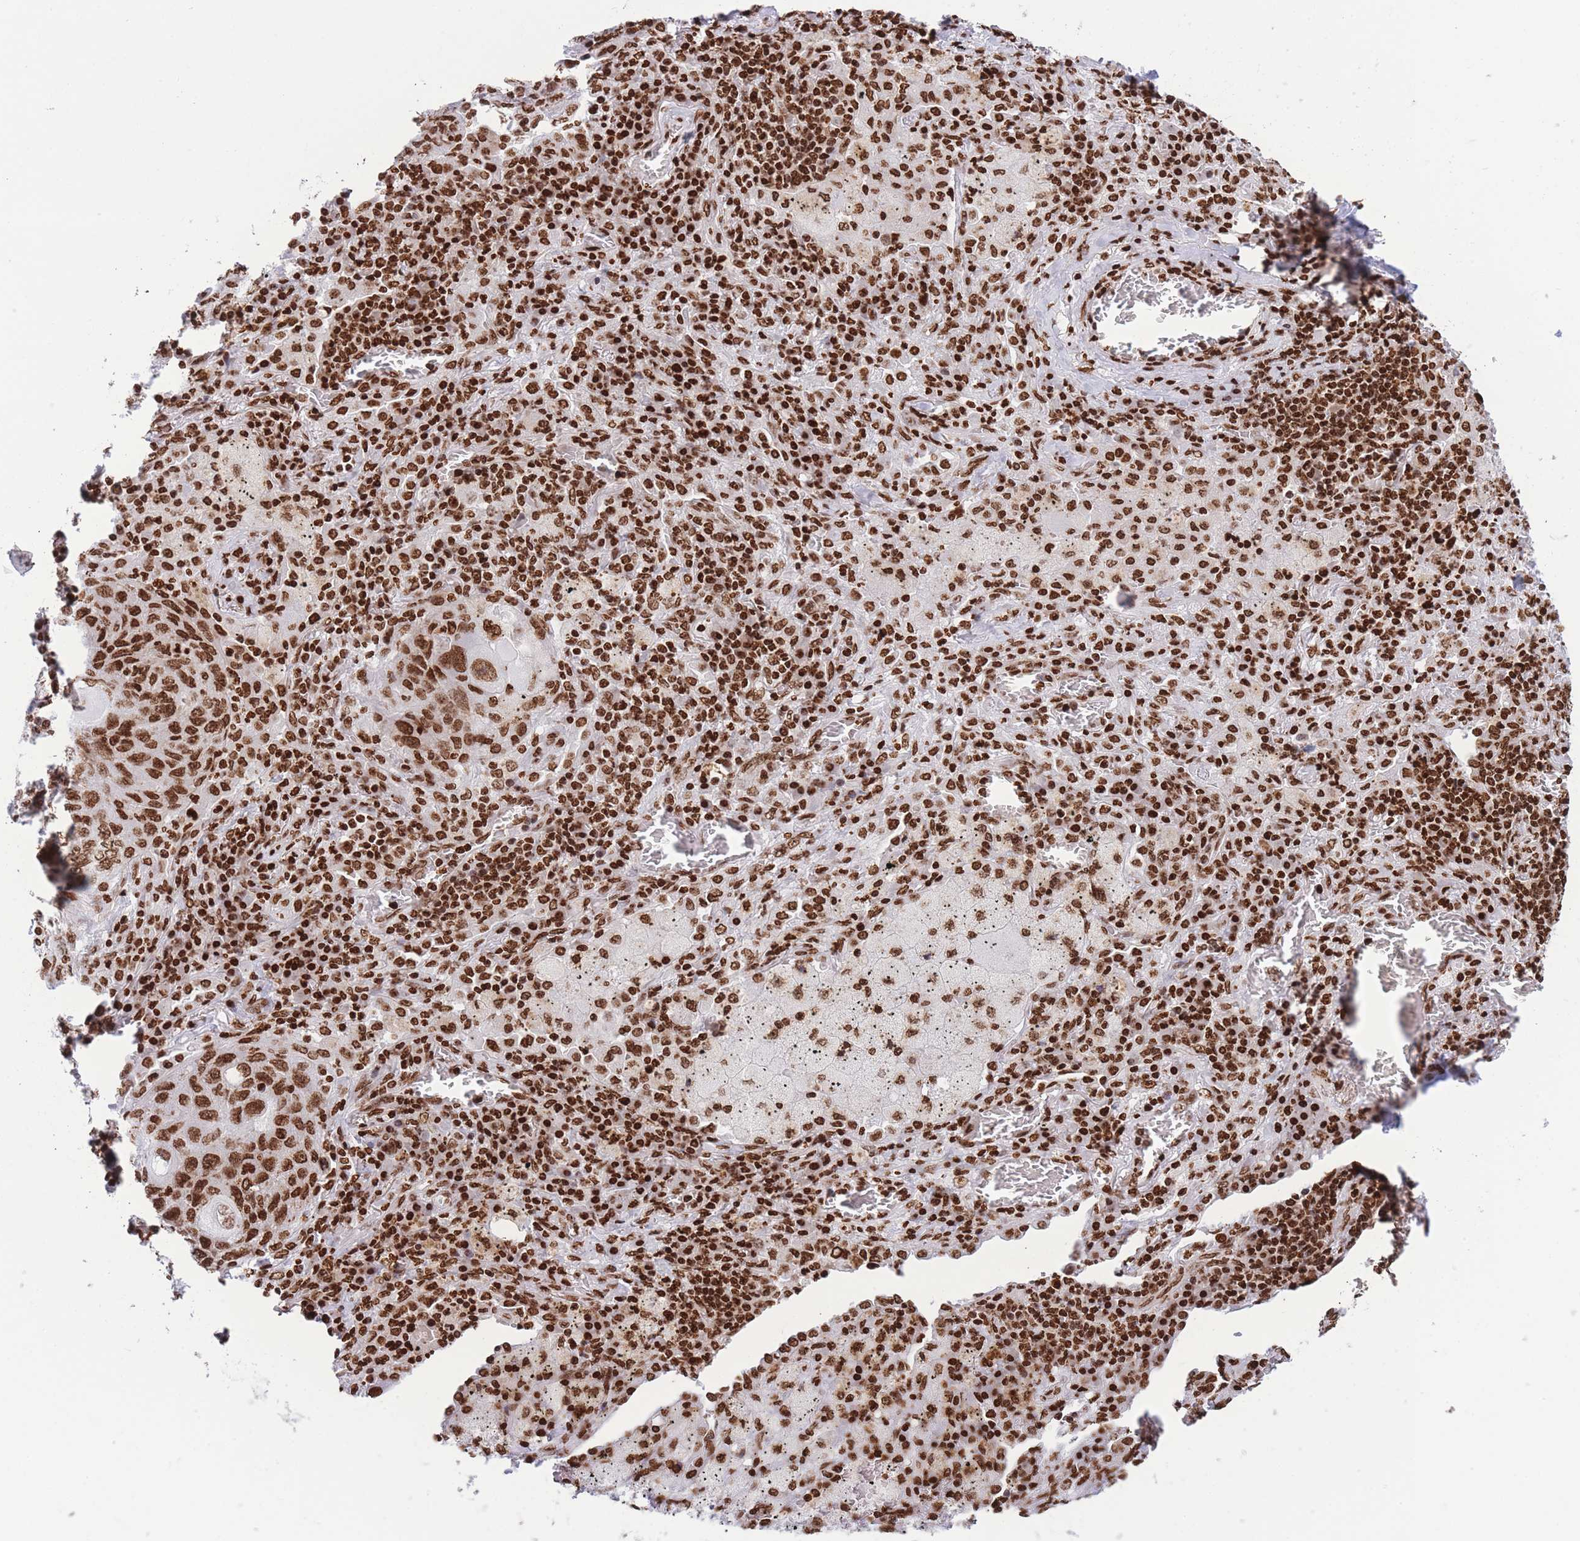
{"staining": {"intensity": "strong", "quantity": ">75%", "location": "nuclear"}, "tissue": "lung cancer", "cell_type": "Tumor cells", "image_type": "cancer", "snomed": [{"axis": "morphology", "description": "Squamous cell carcinoma, NOS"}, {"axis": "topography", "description": "Lung"}], "caption": "Immunohistochemistry (IHC) staining of squamous cell carcinoma (lung), which shows high levels of strong nuclear expression in about >75% of tumor cells indicating strong nuclear protein expression. The staining was performed using DAB (brown) for protein detection and nuclei were counterstained in hematoxylin (blue).", "gene": "H2BC11", "patient": {"sex": "female", "age": 63}}